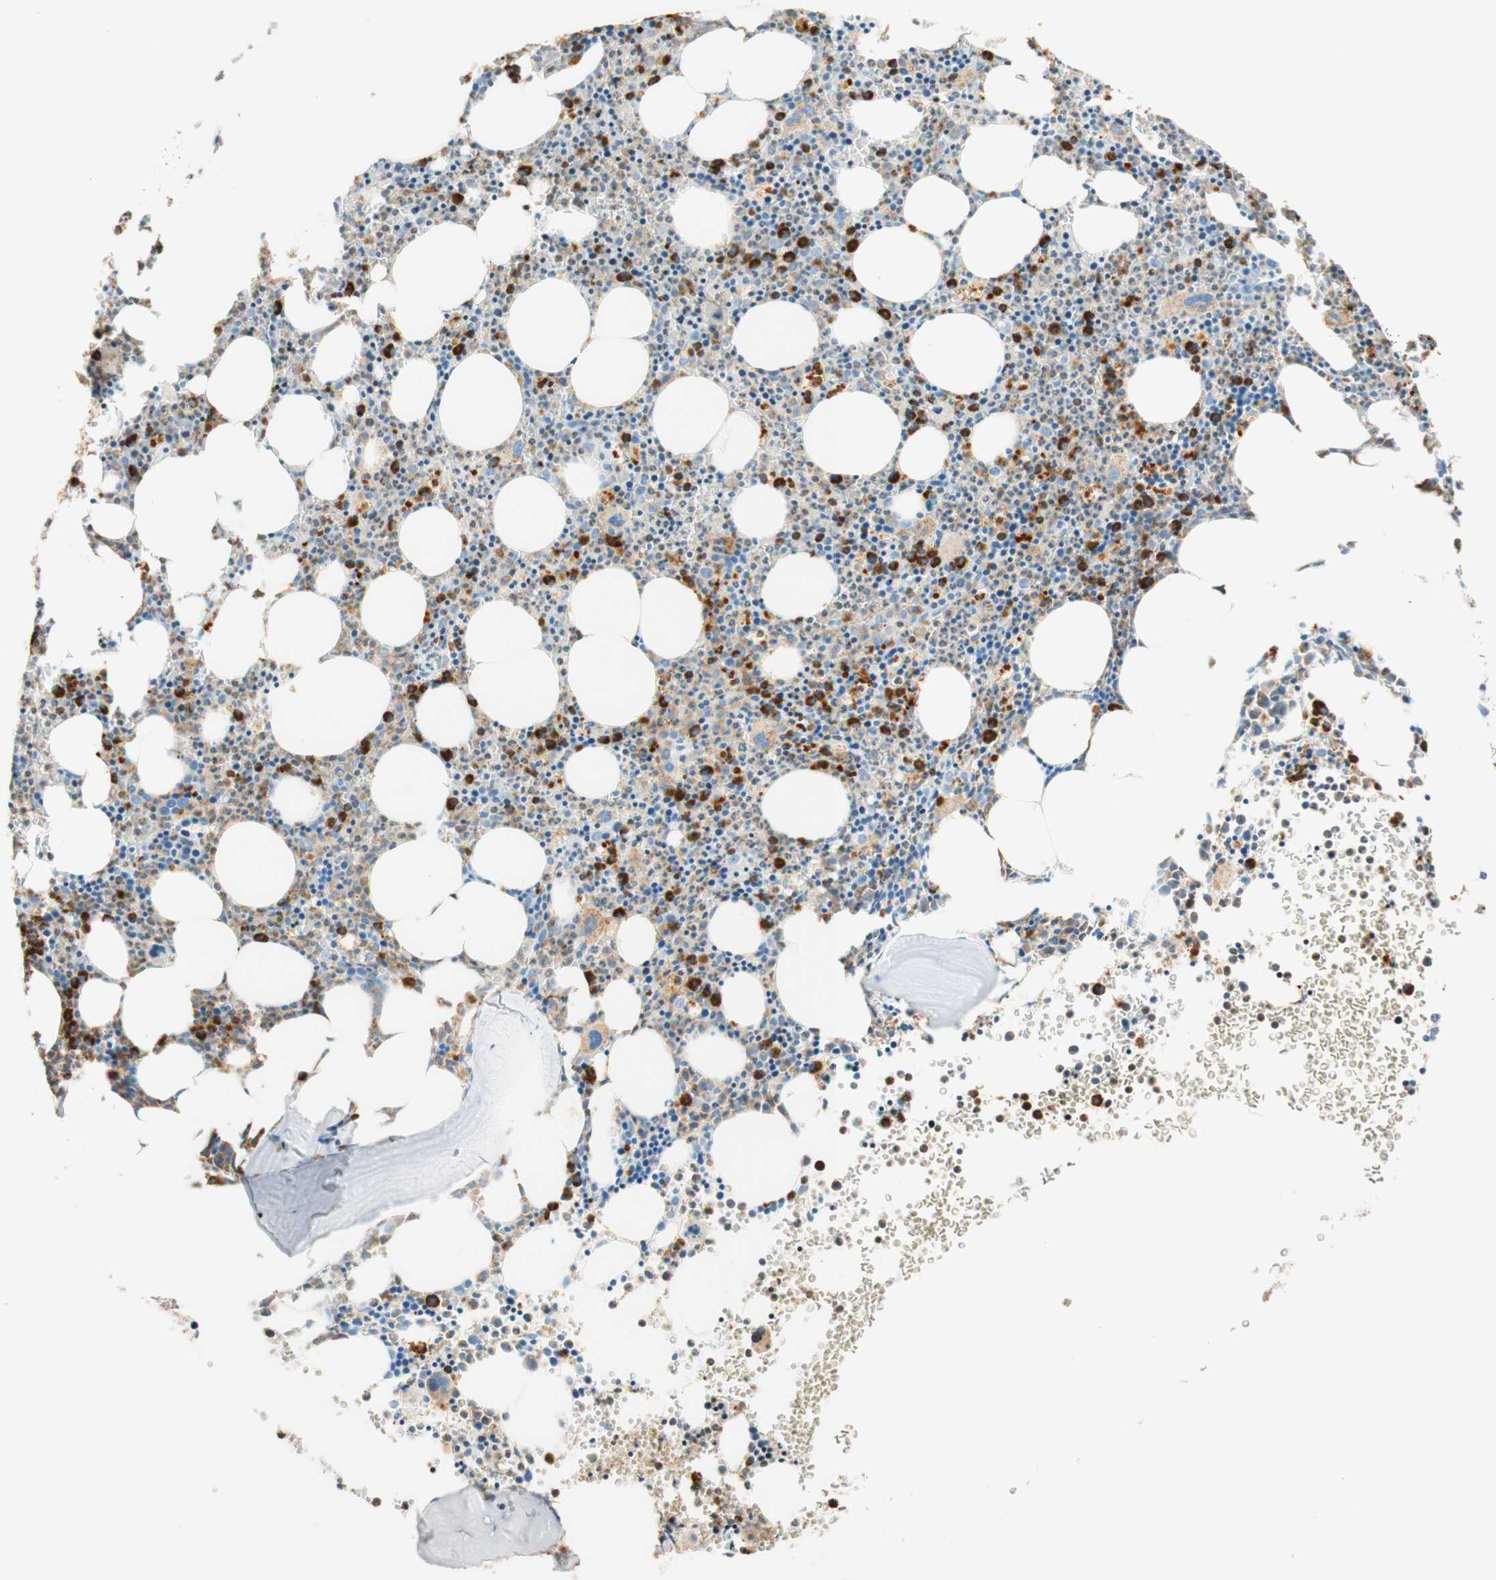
{"staining": {"intensity": "strong", "quantity": "<25%", "location": "cytoplasmic/membranous"}, "tissue": "bone marrow", "cell_type": "Hematopoietic cells", "image_type": "normal", "snomed": [{"axis": "morphology", "description": "Normal tissue, NOS"}, {"axis": "morphology", "description": "Inflammation, NOS"}, {"axis": "topography", "description": "Bone marrow"}], "caption": "IHC image of normal bone marrow: human bone marrow stained using IHC reveals medium levels of strong protein expression localized specifically in the cytoplasmic/membranous of hematopoietic cells, appearing as a cytoplasmic/membranous brown color.", "gene": "CD63", "patient": {"sex": "female", "age": 61}}